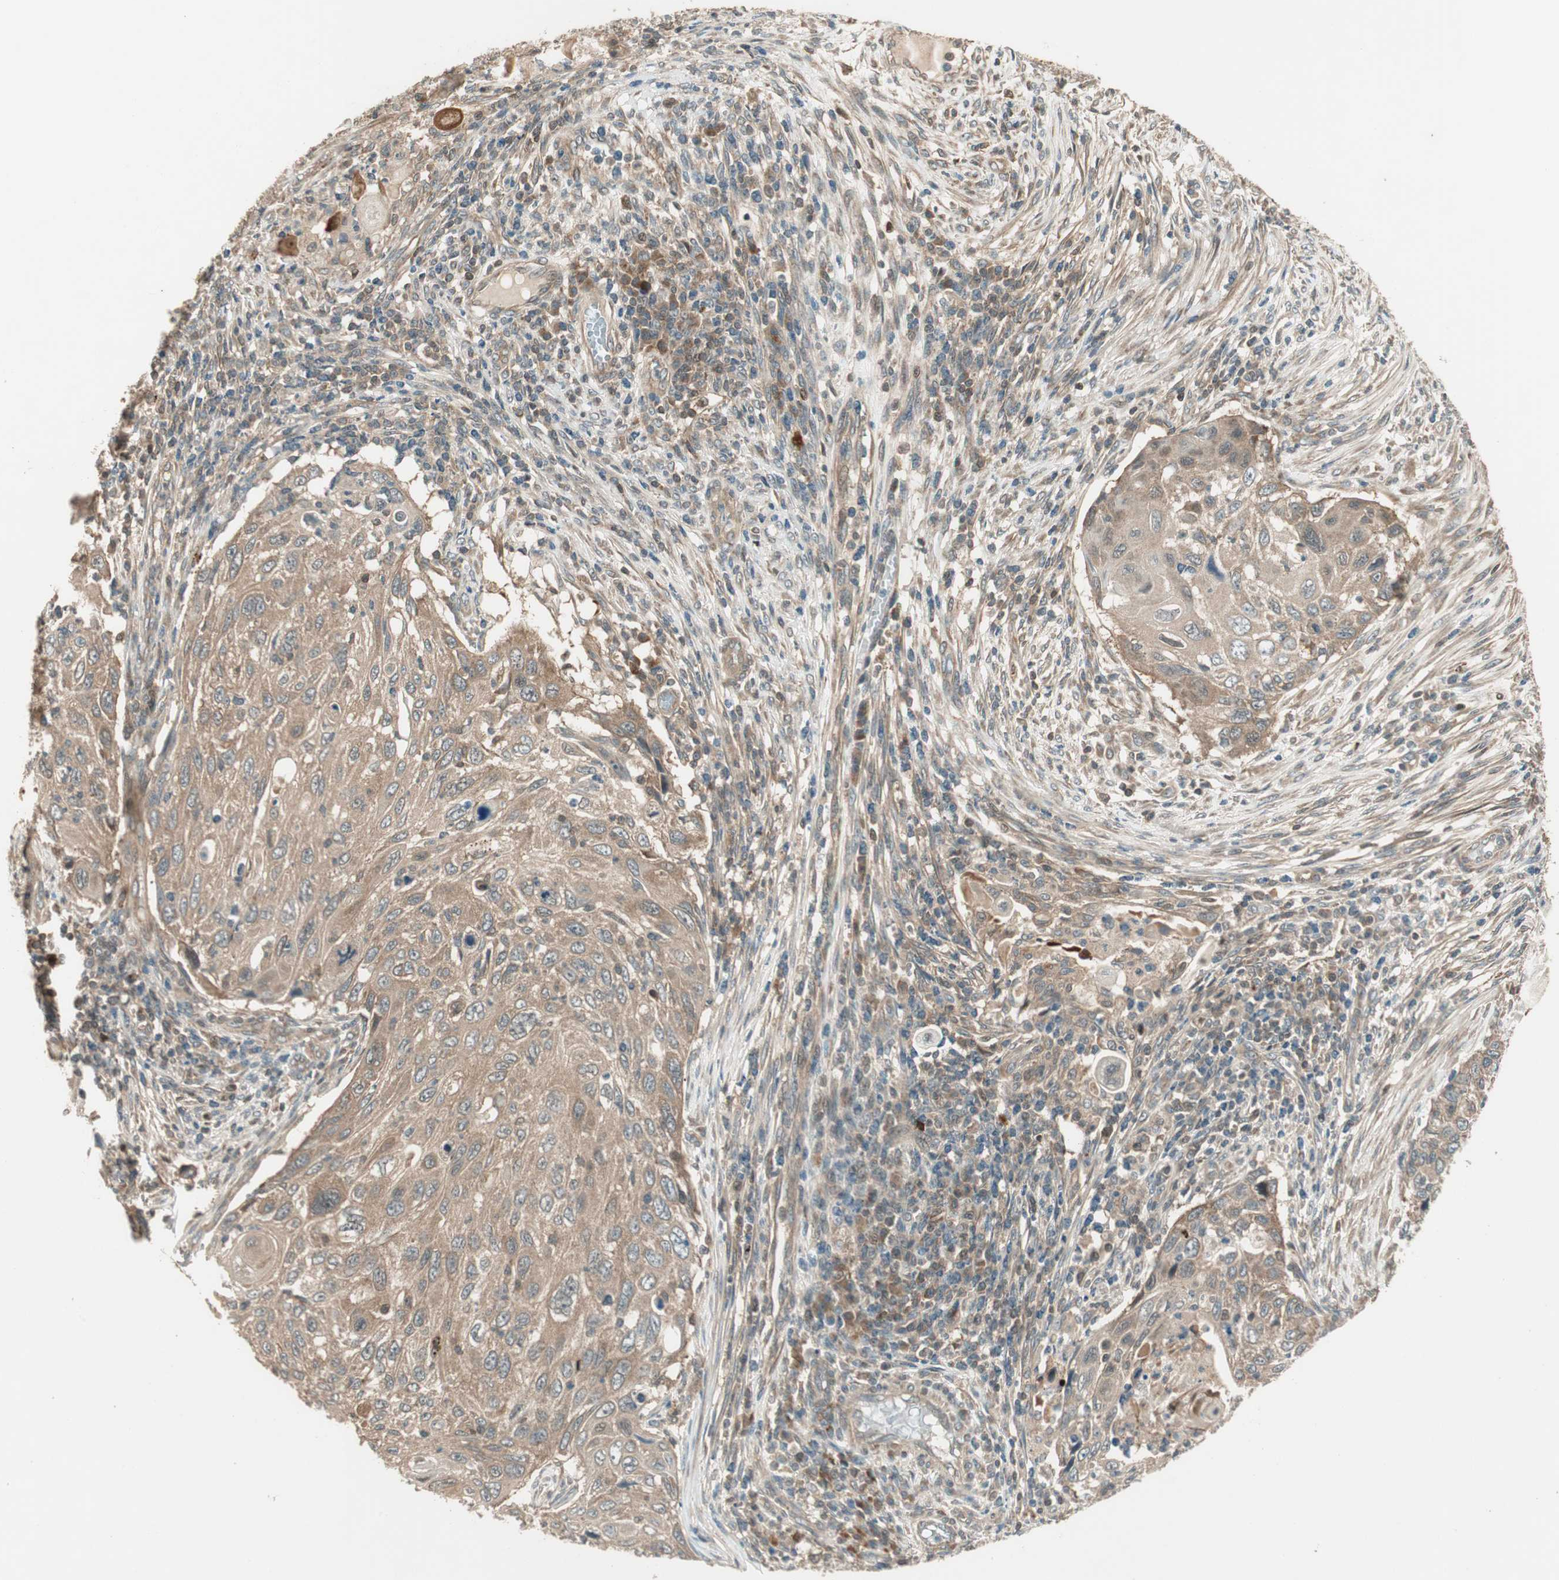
{"staining": {"intensity": "moderate", "quantity": ">75%", "location": "cytoplasmic/membranous"}, "tissue": "cervical cancer", "cell_type": "Tumor cells", "image_type": "cancer", "snomed": [{"axis": "morphology", "description": "Squamous cell carcinoma, NOS"}, {"axis": "topography", "description": "Cervix"}], "caption": "Cervical cancer was stained to show a protein in brown. There is medium levels of moderate cytoplasmic/membranous staining in about >75% of tumor cells.", "gene": "CNOT4", "patient": {"sex": "female", "age": 70}}